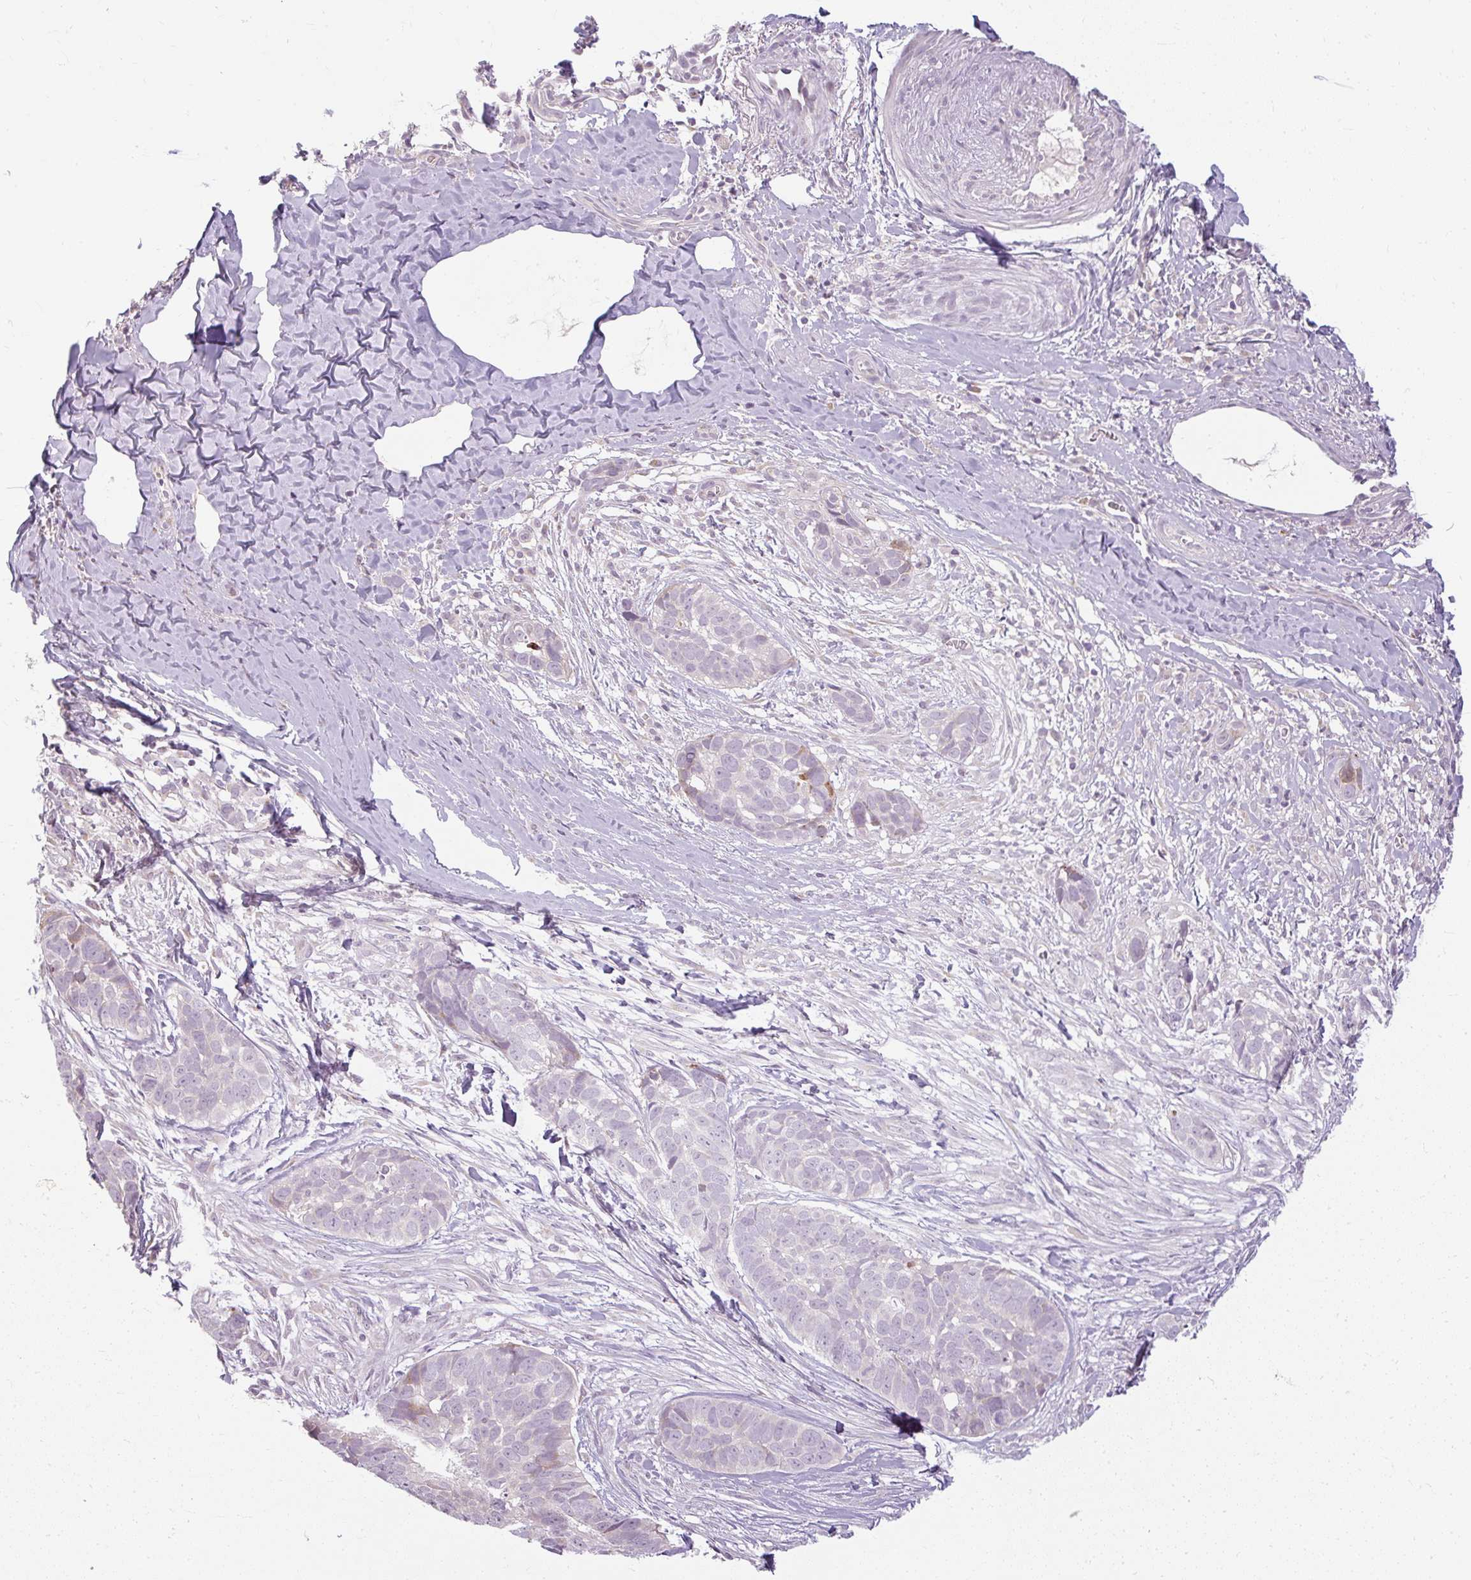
{"staining": {"intensity": "weak", "quantity": "<25%", "location": "cytoplasmic/membranous"}, "tissue": "skin cancer", "cell_type": "Tumor cells", "image_type": "cancer", "snomed": [{"axis": "morphology", "description": "Basal cell carcinoma"}, {"axis": "topography", "description": "Skin"}], "caption": "There is no significant expression in tumor cells of skin cancer. (DAB (3,3'-diaminobenzidine) immunohistochemistry (IHC) visualized using brightfield microscopy, high magnification).", "gene": "ZFYVE26", "patient": {"sex": "female", "age": 82}}